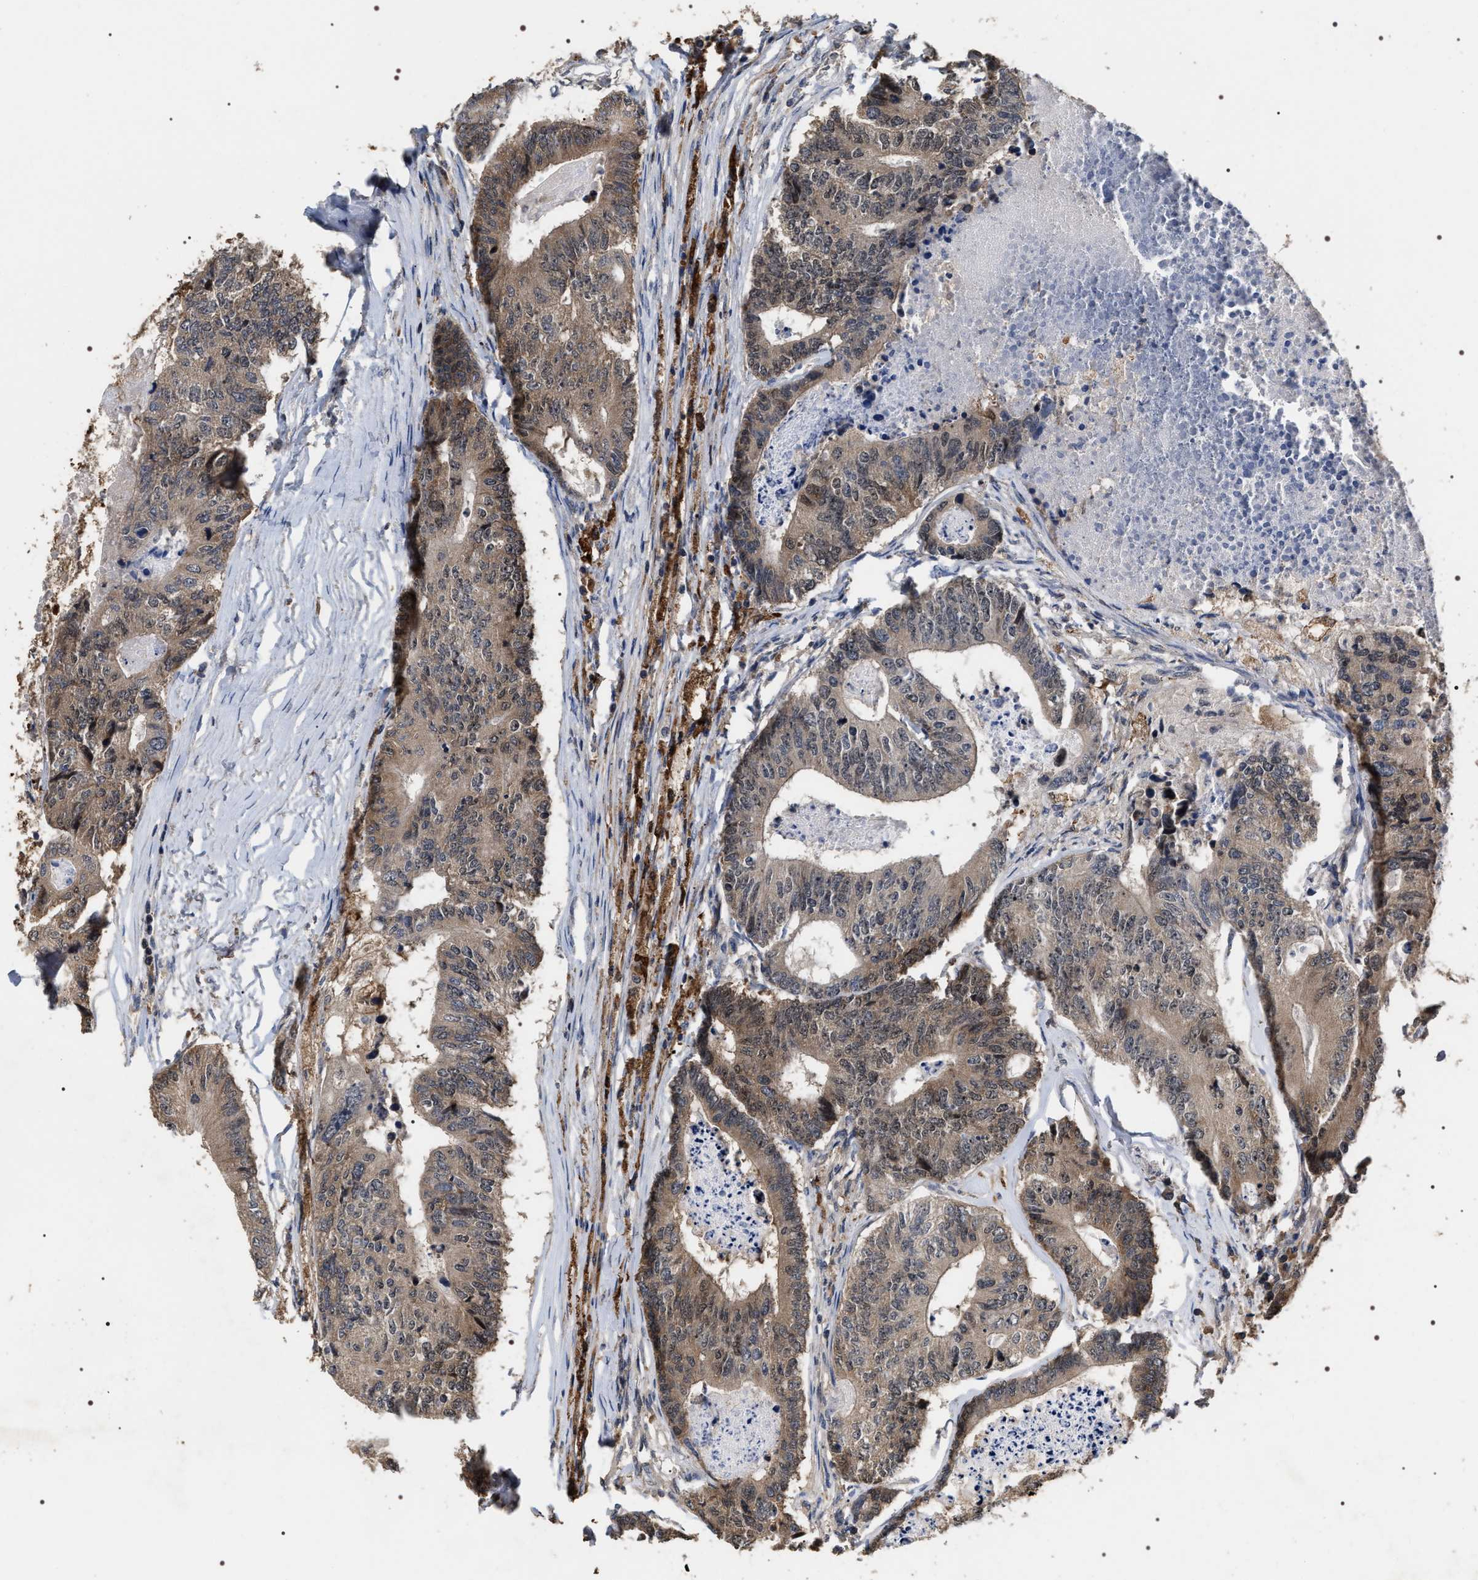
{"staining": {"intensity": "weak", "quantity": ">75%", "location": "cytoplasmic/membranous,nuclear"}, "tissue": "colorectal cancer", "cell_type": "Tumor cells", "image_type": "cancer", "snomed": [{"axis": "morphology", "description": "Adenocarcinoma, NOS"}, {"axis": "topography", "description": "Colon"}], "caption": "Tumor cells exhibit weak cytoplasmic/membranous and nuclear staining in about >75% of cells in adenocarcinoma (colorectal). Using DAB (brown) and hematoxylin (blue) stains, captured at high magnification using brightfield microscopy.", "gene": "UPF3A", "patient": {"sex": "female", "age": 67}}